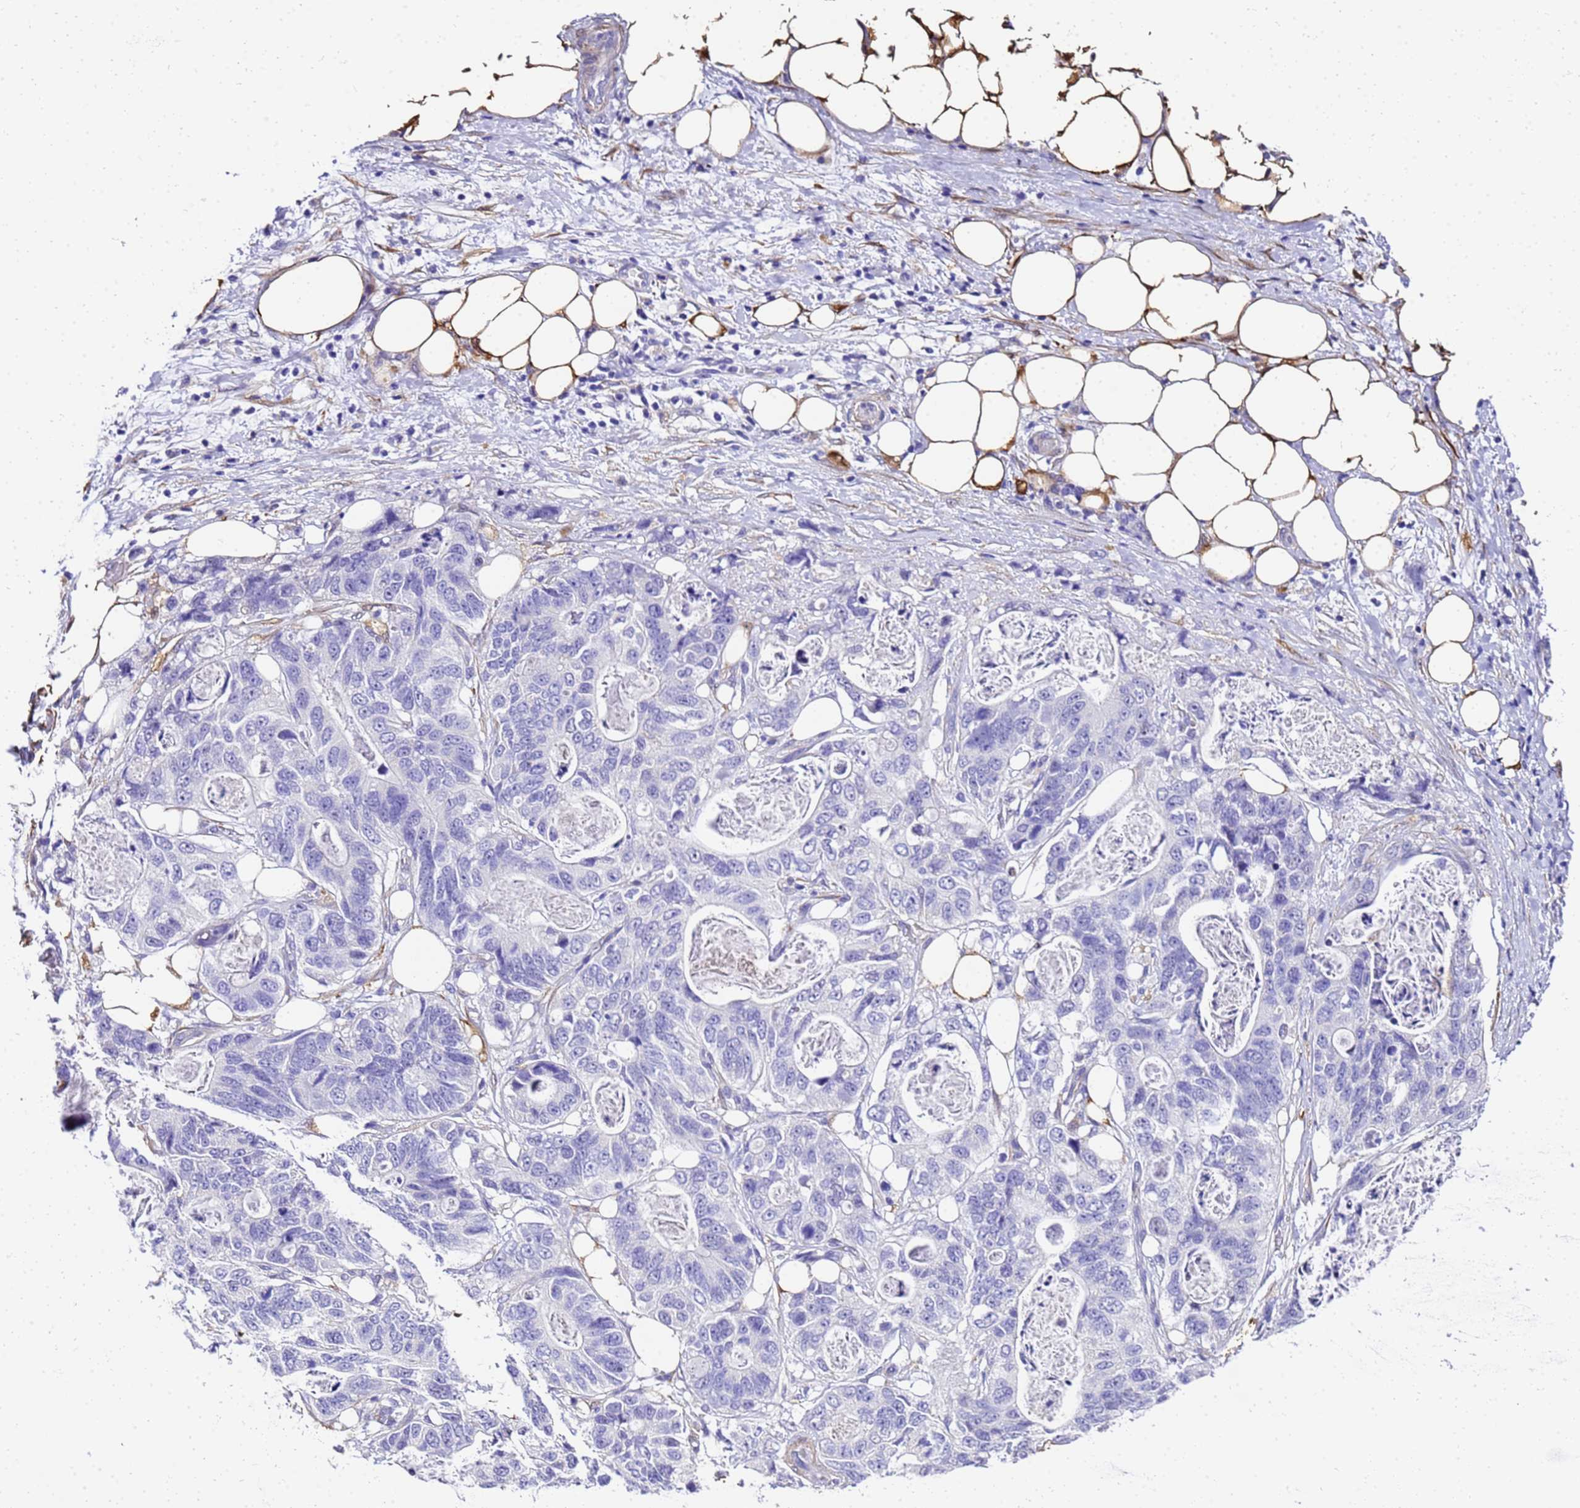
{"staining": {"intensity": "negative", "quantity": "none", "location": "none"}, "tissue": "stomach cancer", "cell_type": "Tumor cells", "image_type": "cancer", "snomed": [{"axis": "morphology", "description": "Adenocarcinoma, NOS"}, {"axis": "topography", "description": "Stomach"}], "caption": "This is an immunohistochemistry image of human stomach cancer (adenocarcinoma). There is no staining in tumor cells.", "gene": "HSPB6", "patient": {"sex": "female", "age": 89}}